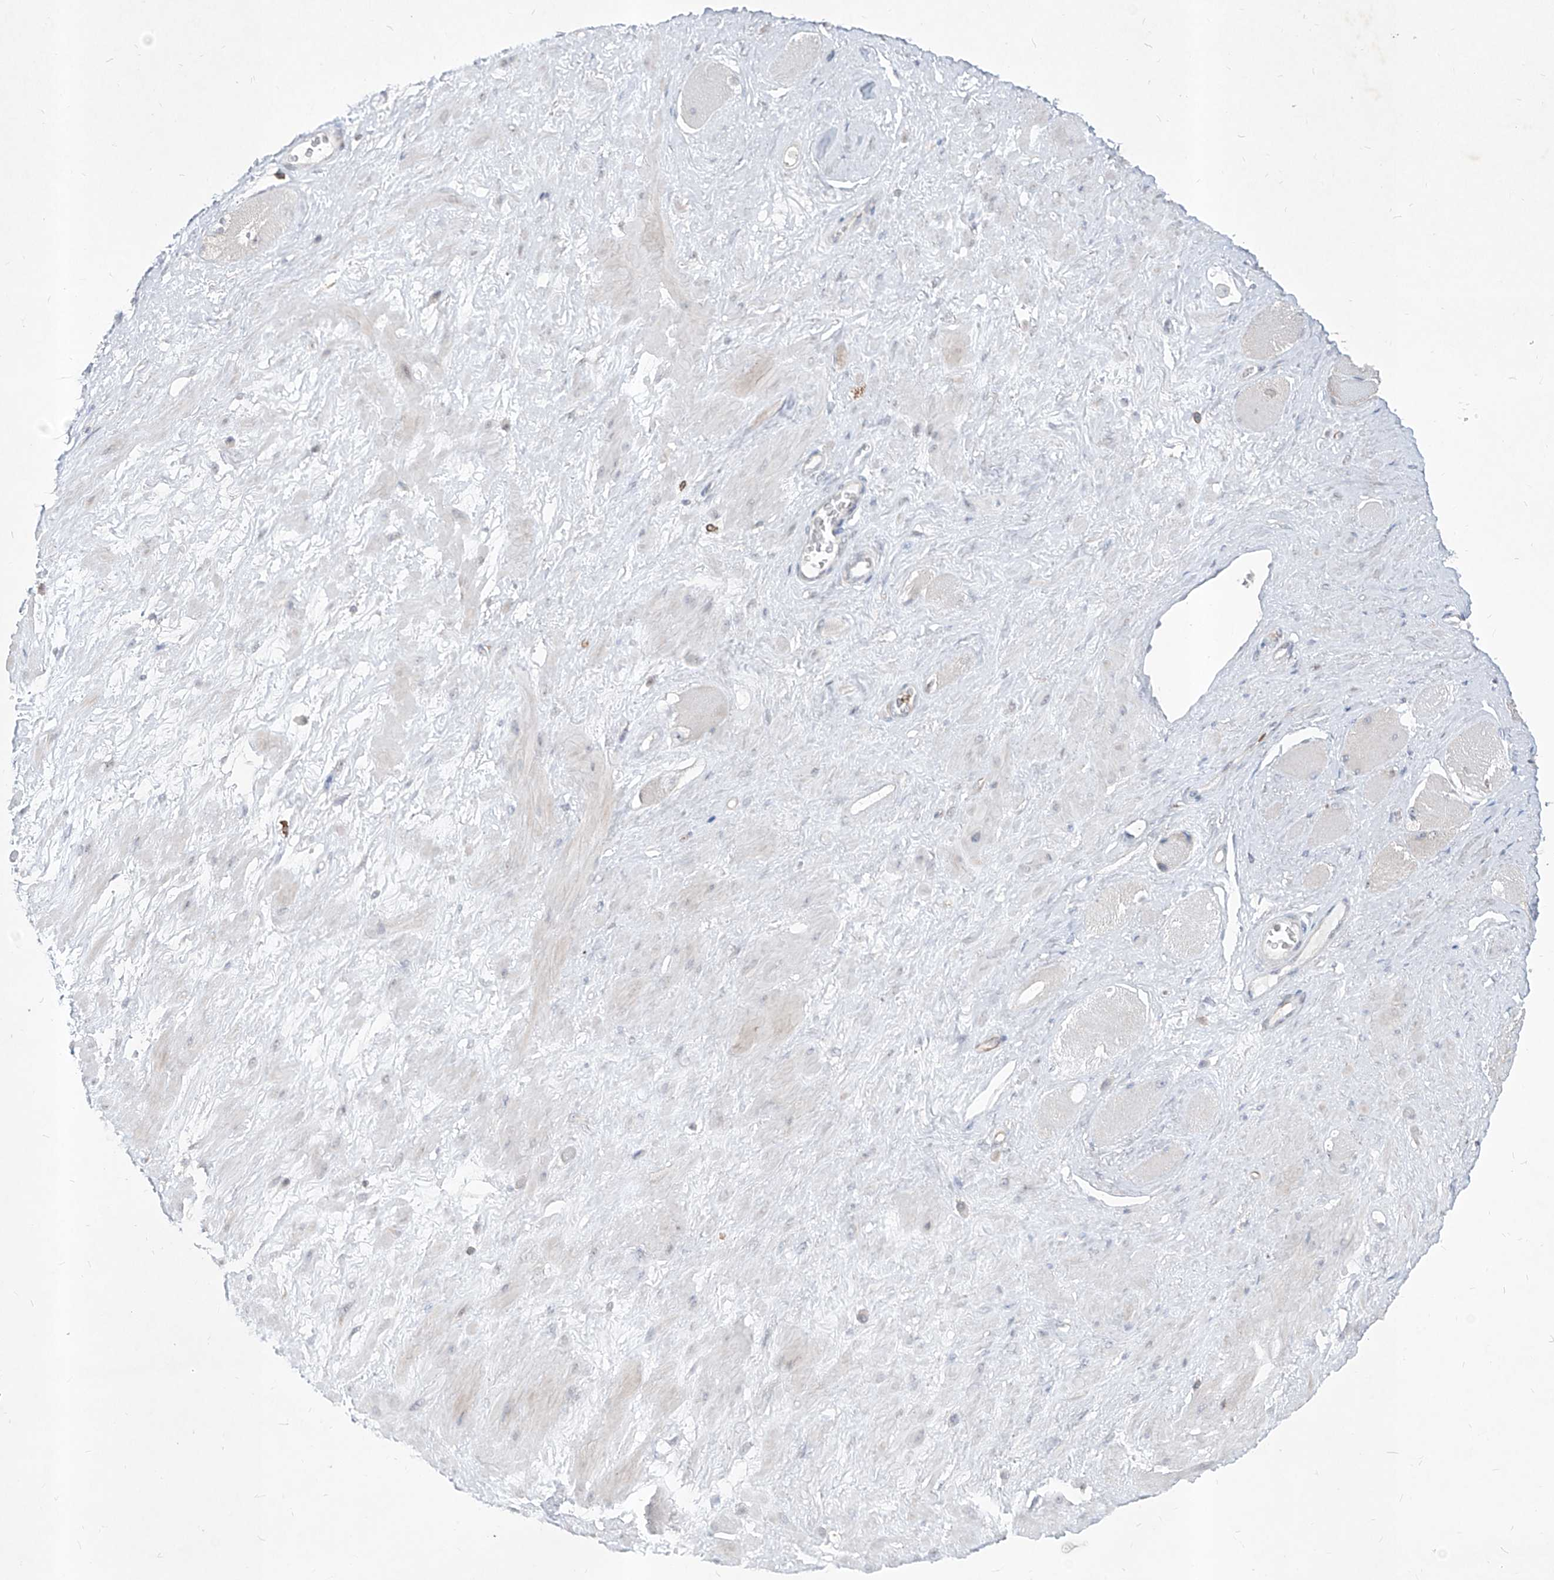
{"staining": {"intensity": "moderate", "quantity": ">75%", "location": "cytoplasmic/membranous"}, "tissue": "adipose tissue", "cell_type": "Adipocytes", "image_type": "normal", "snomed": [{"axis": "morphology", "description": "Normal tissue, NOS"}, {"axis": "morphology", "description": "Adenocarcinoma, Low grade"}, {"axis": "topography", "description": "Prostate"}, {"axis": "topography", "description": "Peripheral nerve tissue"}], "caption": "Protein staining reveals moderate cytoplasmic/membranous positivity in about >75% of adipocytes in unremarkable adipose tissue. Immunohistochemistry (ihc) stains the protein in brown and the nuclei are stained blue.", "gene": "ZBTB48", "patient": {"sex": "male", "age": 63}}